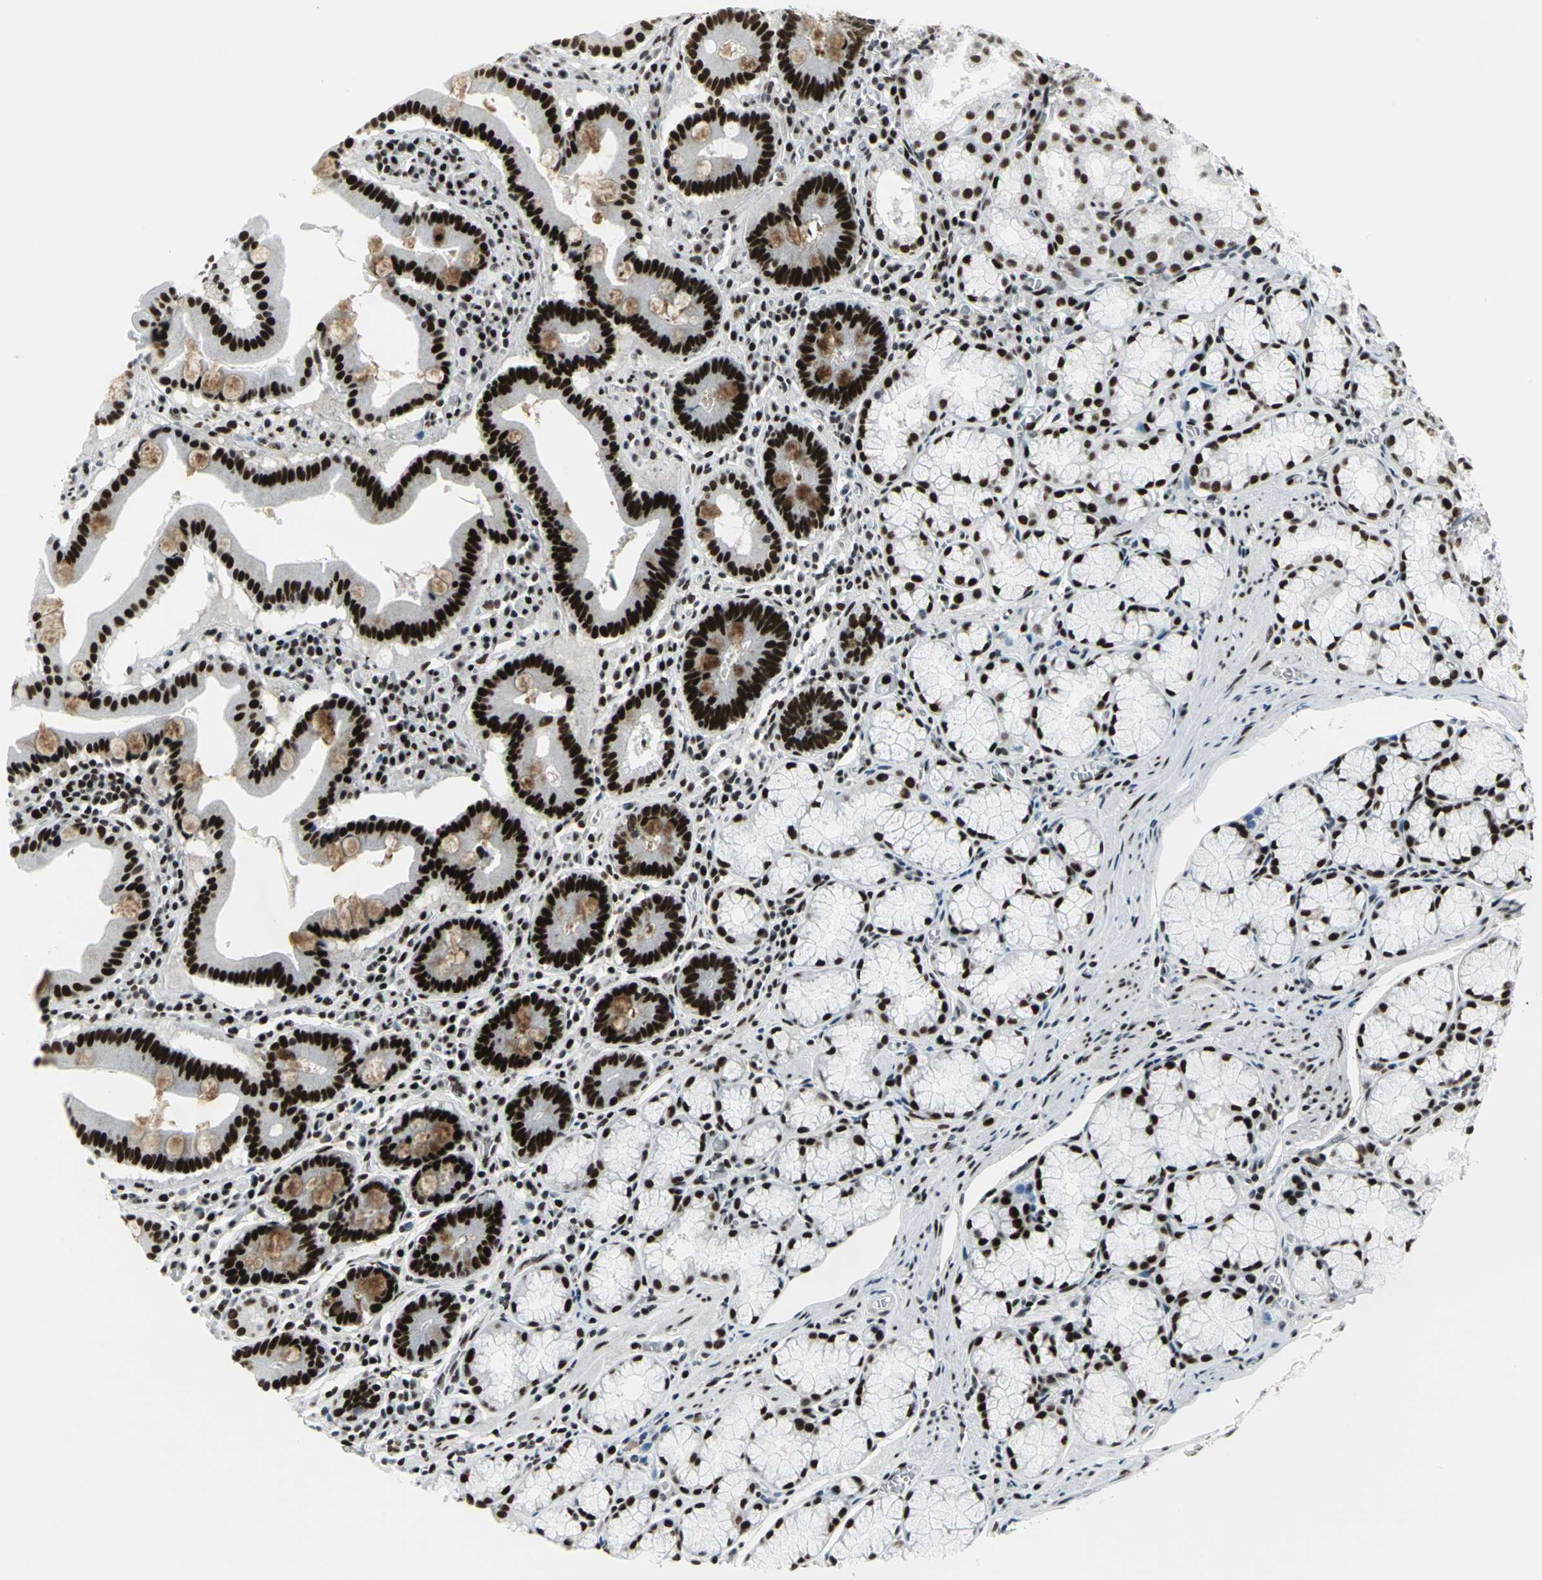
{"staining": {"intensity": "strong", "quantity": ">75%", "location": "nuclear"}, "tissue": "stomach", "cell_type": "Glandular cells", "image_type": "normal", "snomed": [{"axis": "morphology", "description": "Normal tissue, NOS"}, {"axis": "topography", "description": "Stomach, lower"}], "caption": "A micrograph showing strong nuclear positivity in approximately >75% of glandular cells in unremarkable stomach, as visualized by brown immunohistochemical staining.", "gene": "SMARCA4", "patient": {"sex": "male", "age": 56}}